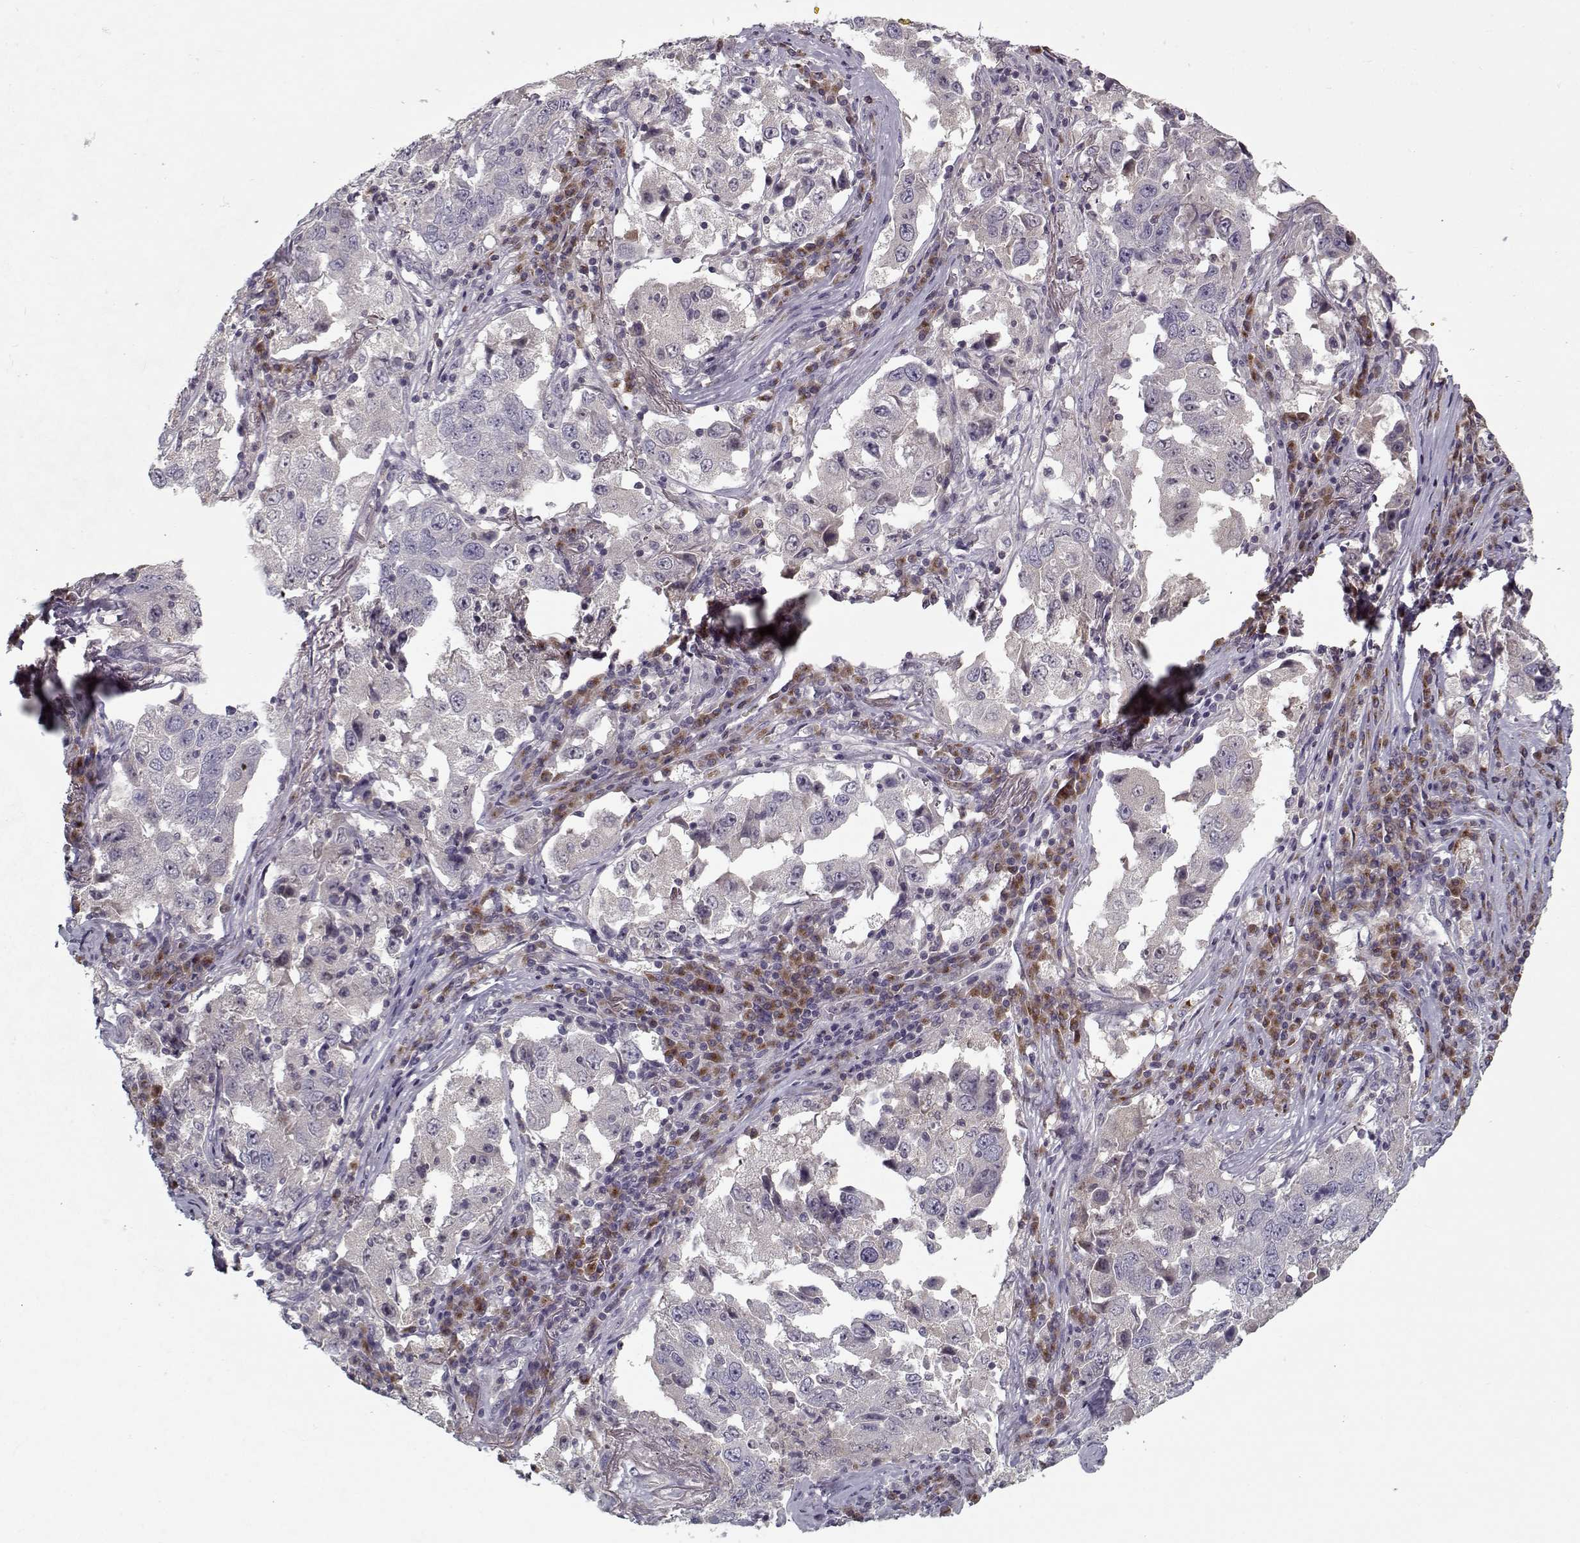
{"staining": {"intensity": "negative", "quantity": "none", "location": "none"}, "tissue": "lung cancer", "cell_type": "Tumor cells", "image_type": "cancer", "snomed": [{"axis": "morphology", "description": "Adenocarcinoma, NOS"}, {"axis": "topography", "description": "Lung"}], "caption": "Histopathology image shows no significant protein staining in tumor cells of adenocarcinoma (lung). The staining was performed using DAB (3,3'-diaminobenzidine) to visualize the protein expression in brown, while the nuclei were stained in blue with hematoxylin (Magnification: 20x).", "gene": "UNC13D", "patient": {"sex": "male", "age": 73}}